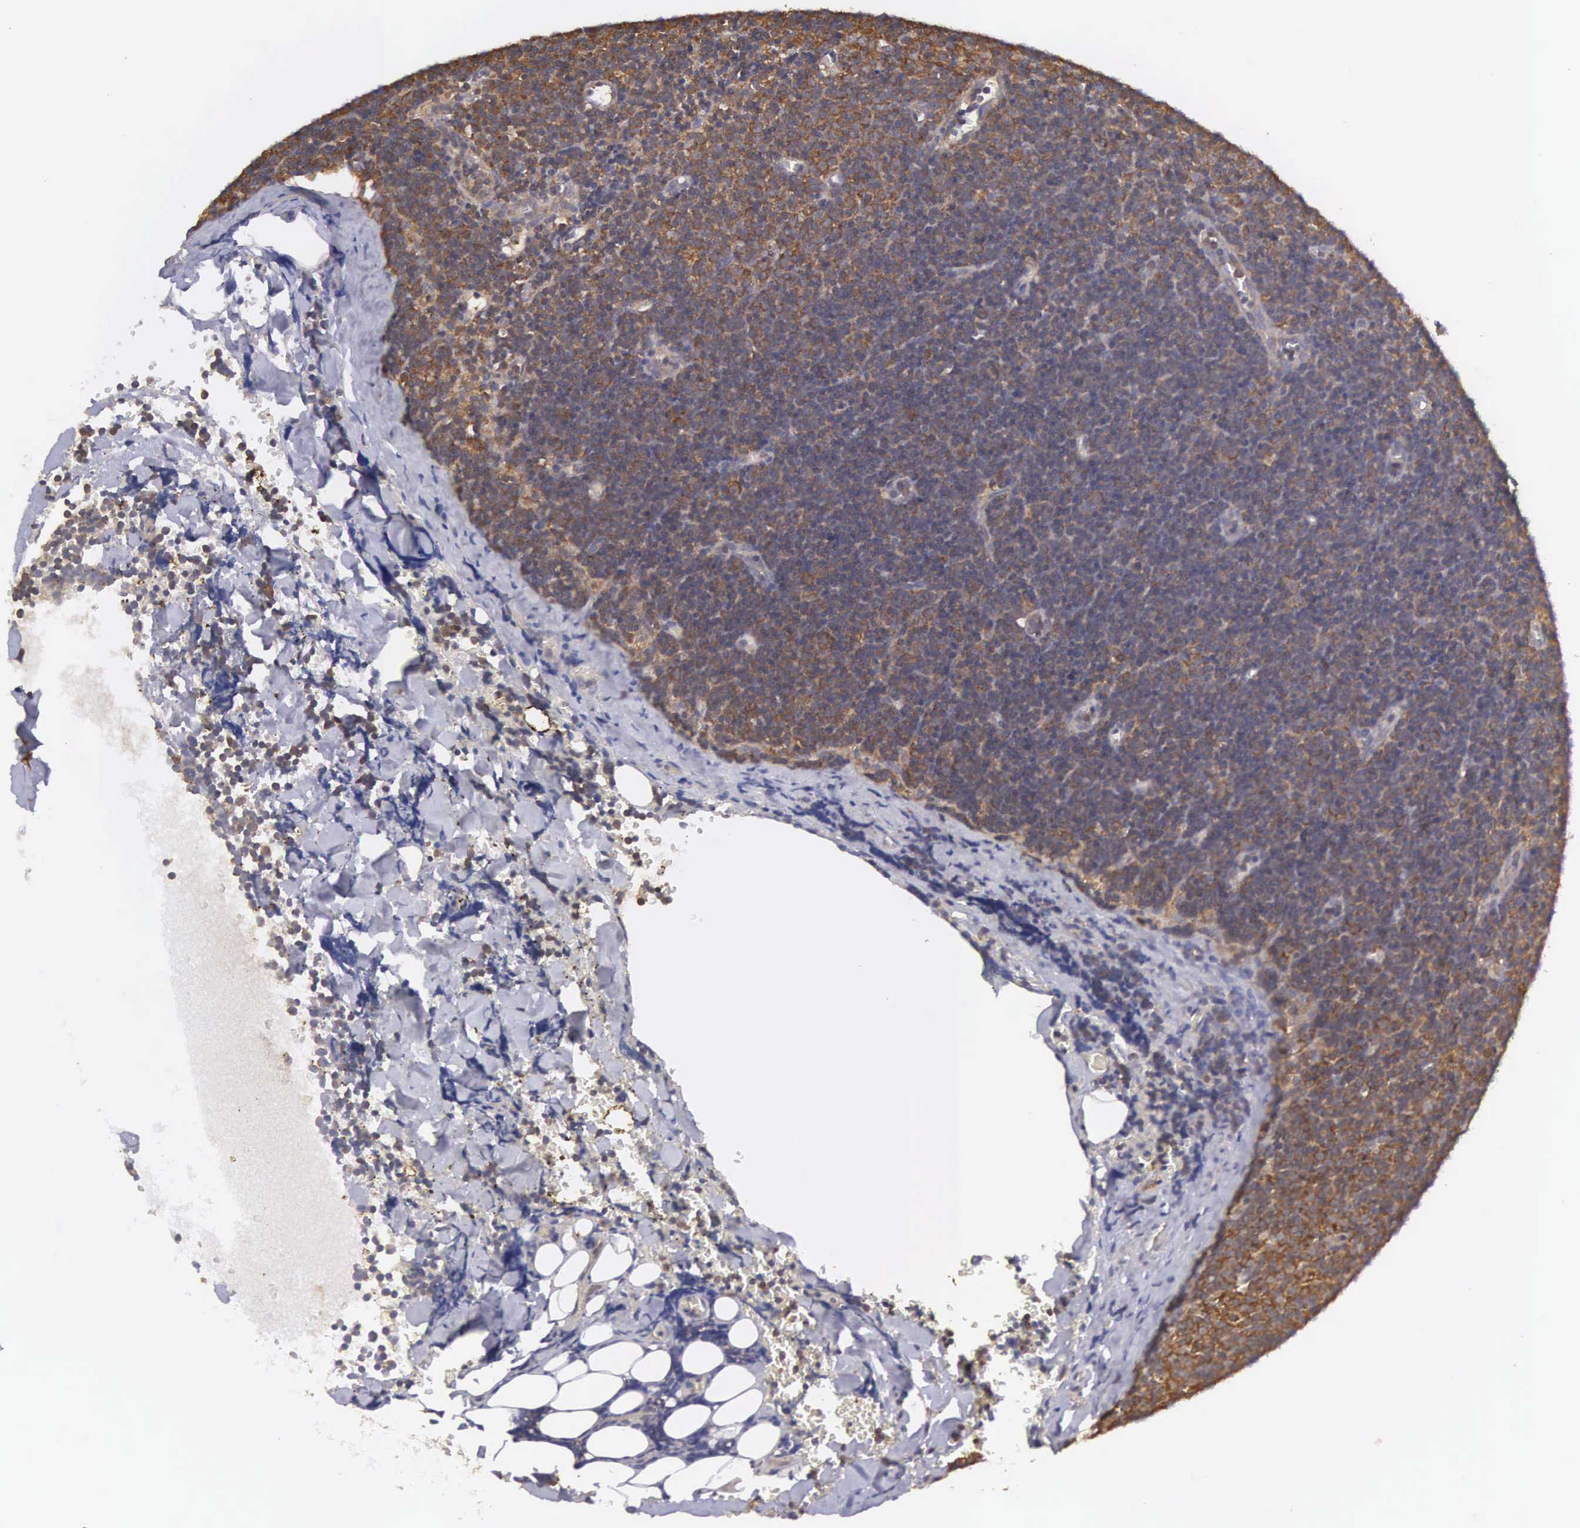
{"staining": {"intensity": "weak", "quantity": ">75%", "location": "cytoplasmic/membranous"}, "tissue": "lymphoma", "cell_type": "Tumor cells", "image_type": "cancer", "snomed": [{"axis": "morphology", "description": "Malignant lymphoma, non-Hodgkin's type, Low grade"}, {"axis": "topography", "description": "Lymph node"}], "caption": "DAB immunohistochemical staining of malignant lymphoma, non-Hodgkin's type (low-grade) exhibits weak cytoplasmic/membranous protein staining in about >75% of tumor cells. The staining was performed using DAB to visualize the protein expression in brown, while the nuclei were stained in blue with hematoxylin (Magnification: 20x).", "gene": "DHRS1", "patient": {"sex": "male", "age": 57}}